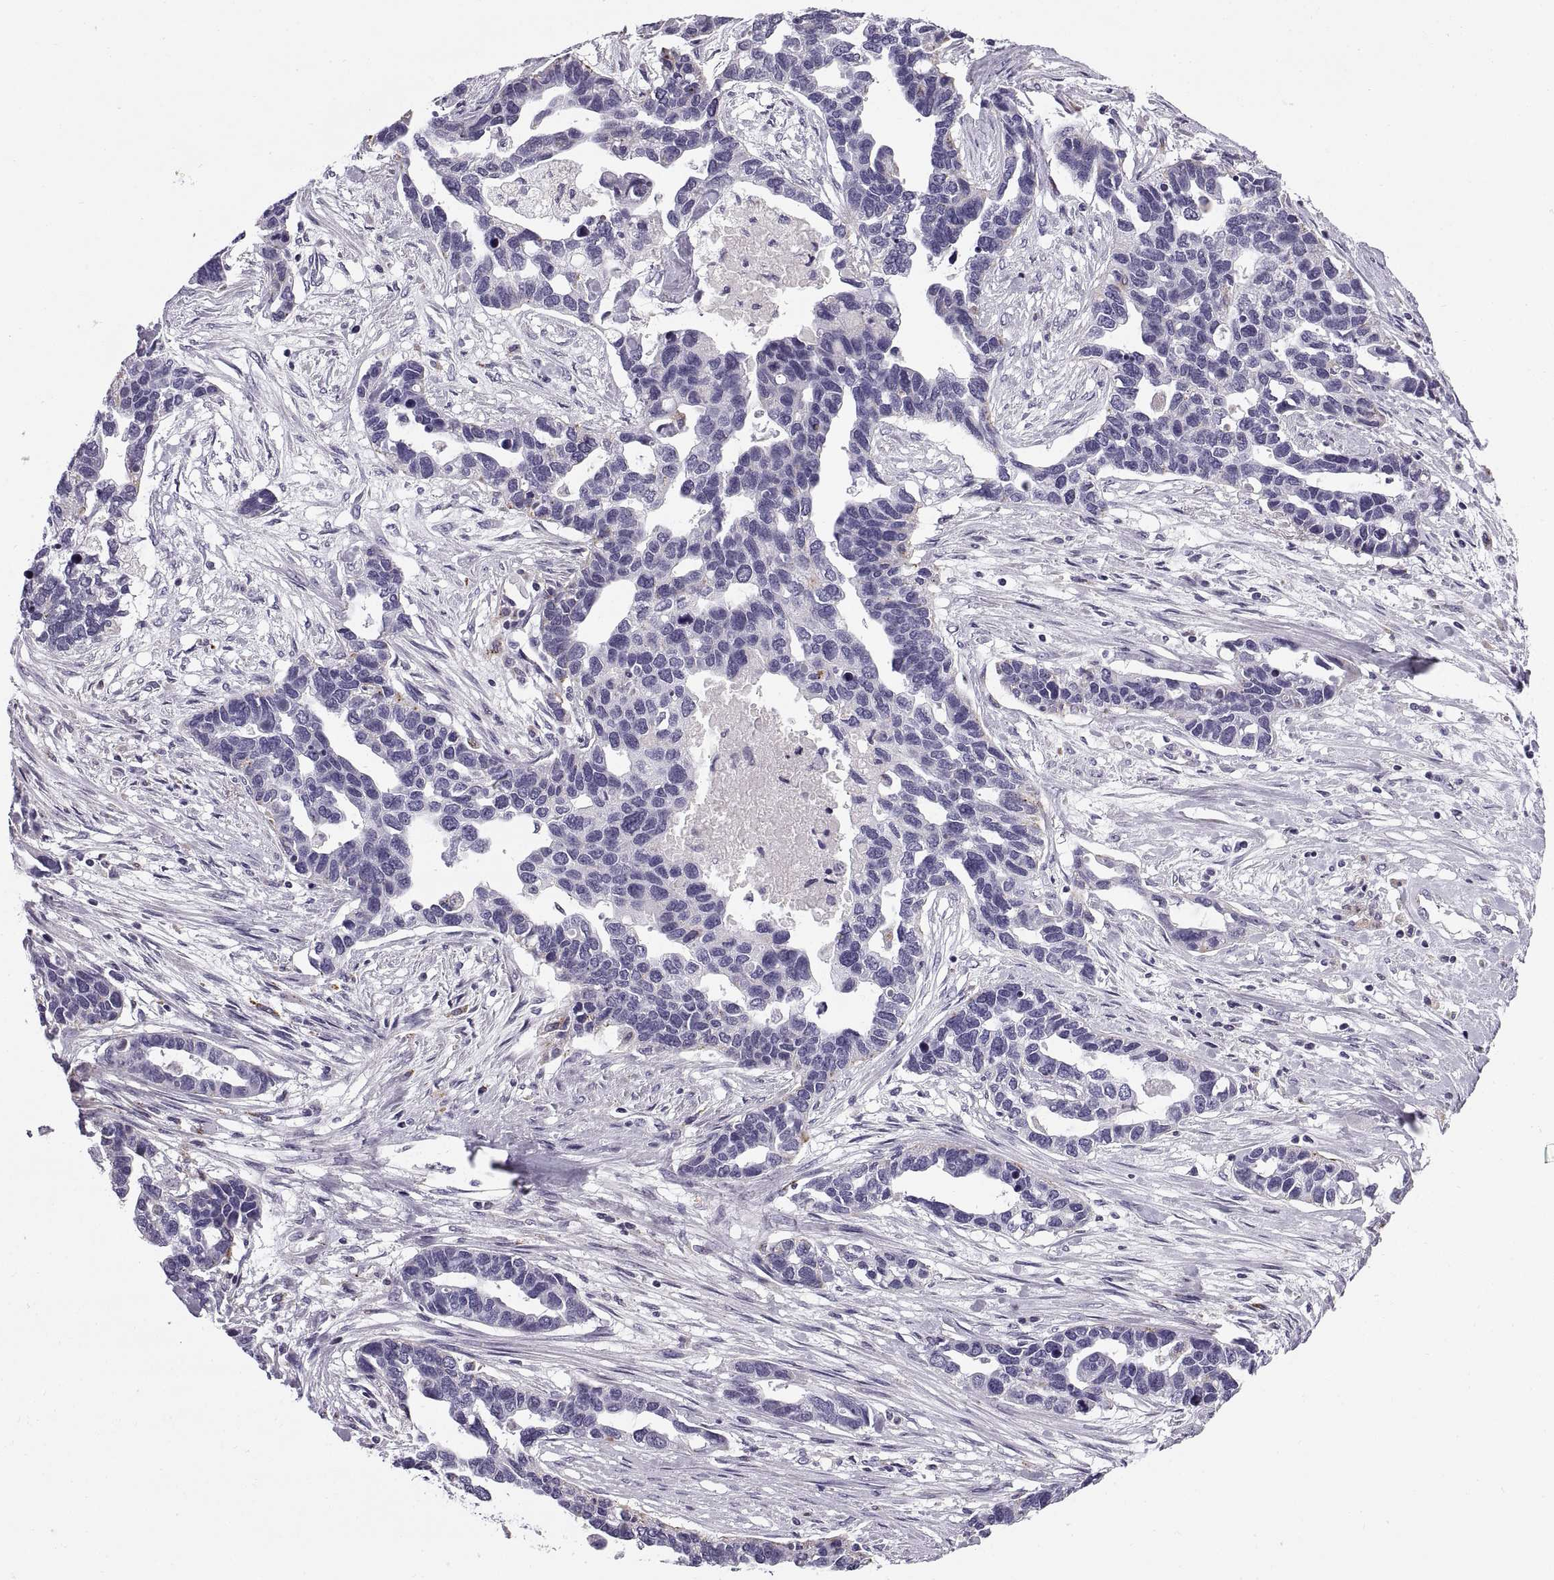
{"staining": {"intensity": "negative", "quantity": "none", "location": "none"}, "tissue": "ovarian cancer", "cell_type": "Tumor cells", "image_type": "cancer", "snomed": [{"axis": "morphology", "description": "Cystadenocarcinoma, serous, NOS"}, {"axis": "topography", "description": "Ovary"}], "caption": "Histopathology image shows no significant protein expression in tumor cells of ovarian cancer (serous cystadenocarcinoma).", "gene": "CALCR", "patient": {"sex": "female", "age": 54}}